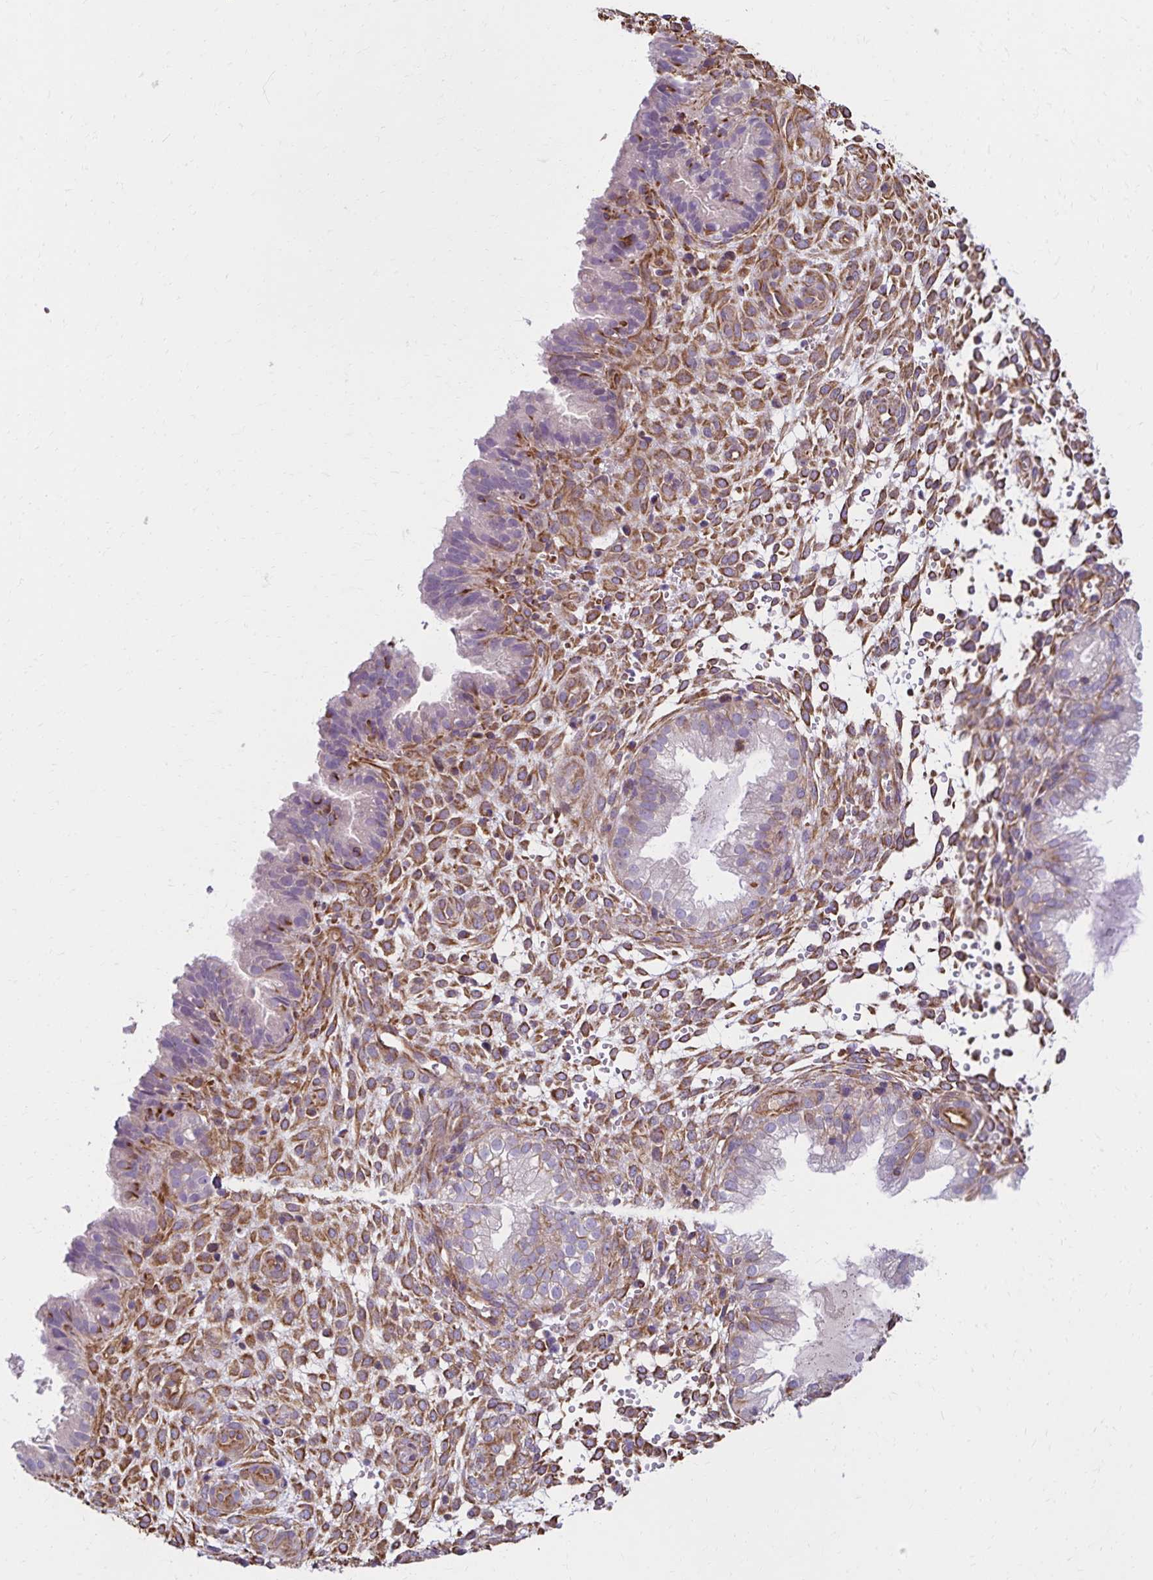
{"staining": {"intensity": "moderate", "quantity": "25%-75%", "location": "cytoplasmic/membranous"}, "tissue": "endometrium", "cell_type": "Cells in endometrial stroma", "image_type": "normal", "snomed": [{"axis": "morphology", "description": "Normal tissue, NOS"}, {"axis": "topography", "description": "Endometrium"}], "caption": "High-power microscopy captured an IHC image of unremarkable endometrium, revealing moderate cytoplasmic/membranous positivity in about 25%-75% of cells in endometrial stroma.", "gene": "TRPV6", "patient": {"sex": "female", "age": 33}}